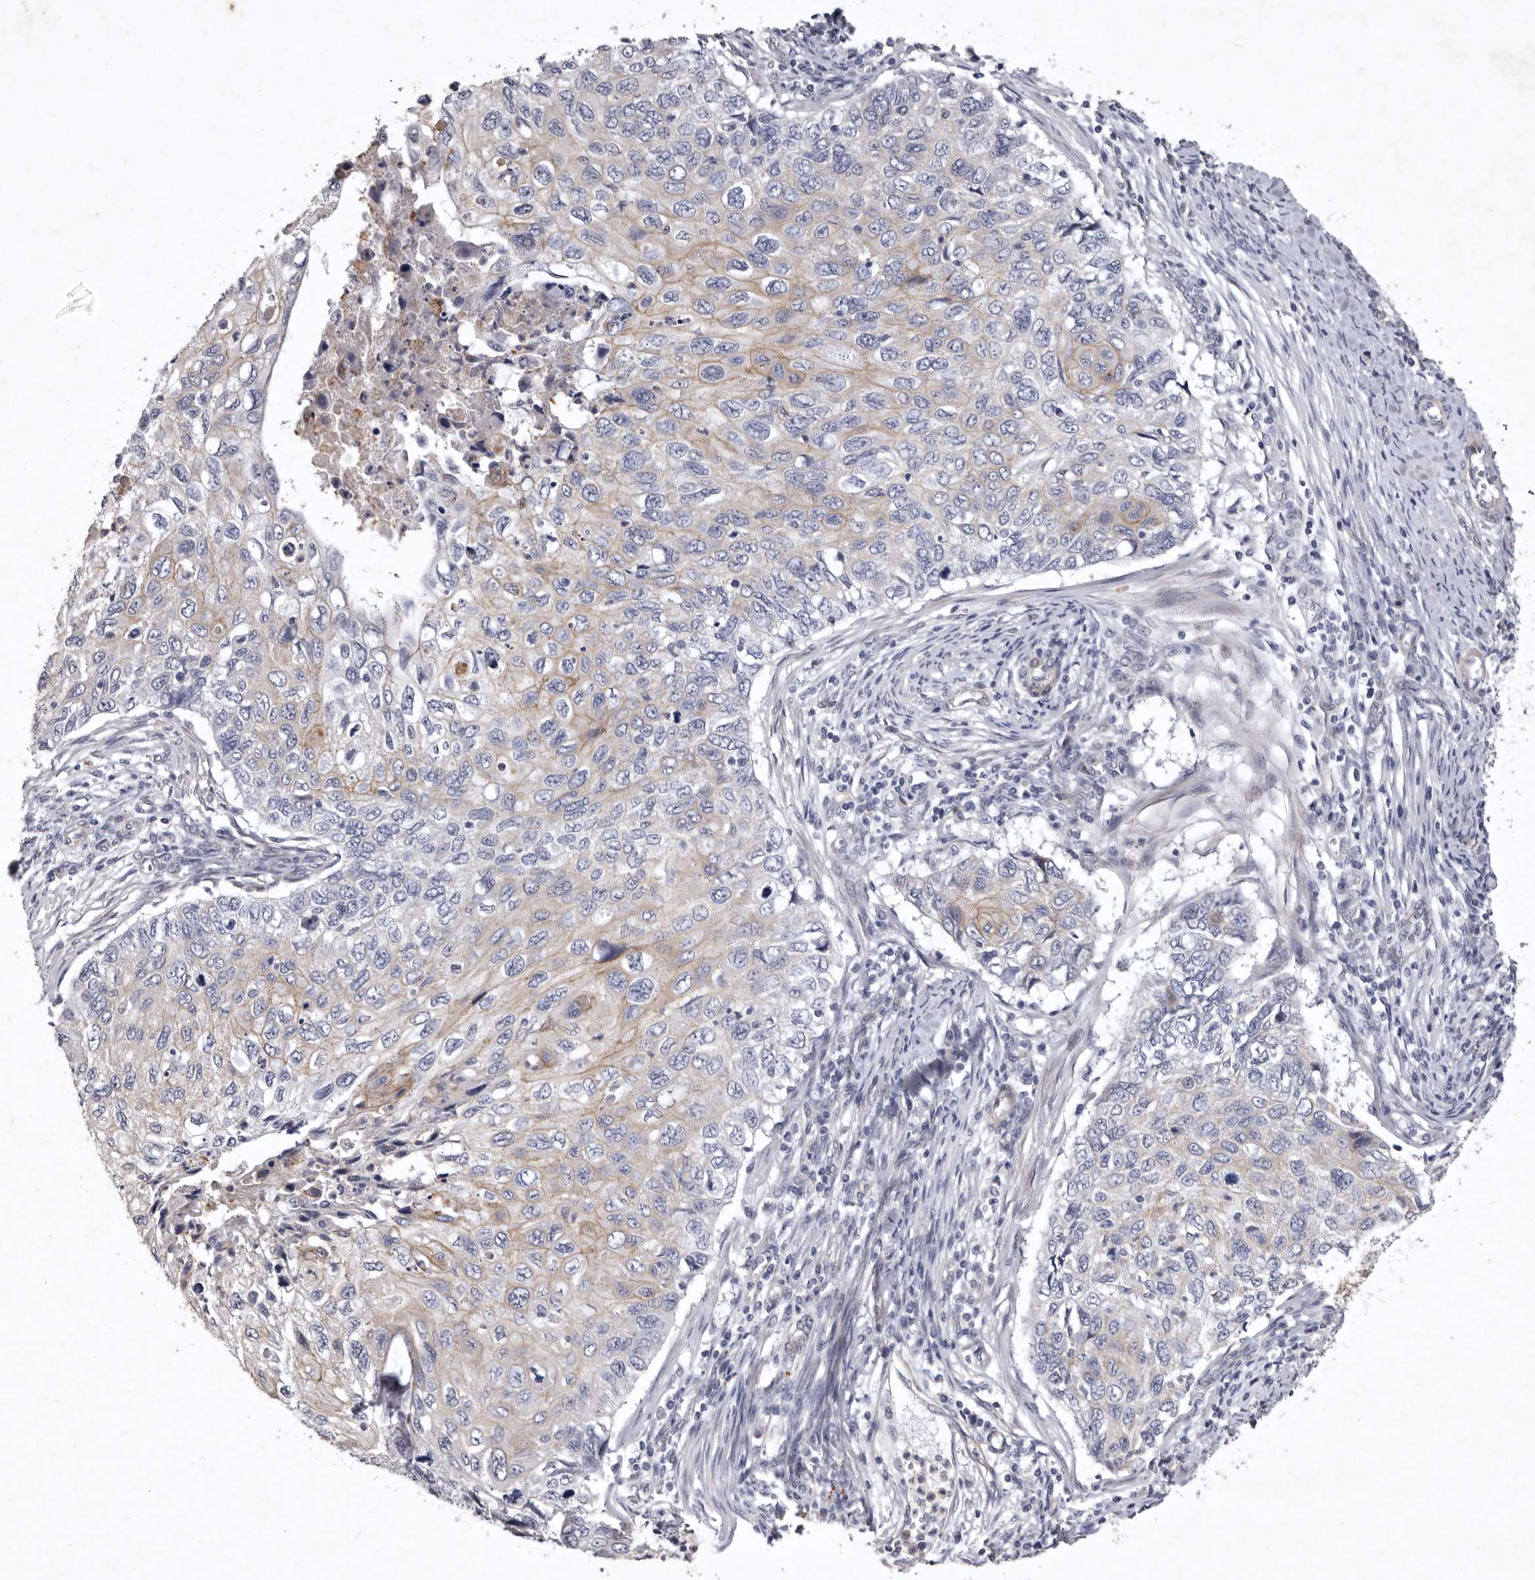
{"staining": {"intensity": "weak", "quantity": "25%-75%", "location": "cytoplasmic/membranous"}, "tissue": "cervical cancer", "cell_type": "Tumor cells", "image_type": "cancer", "snomed": [{"axis": "morphology", "description": "Squamous cell carcinoma, NOS"}, {"axis": "topography", "description": "Cervix"}], "caption": "About 25%-75% of tumor cells in human cervical cancer reveal weak cytoplasmic/membranous protein staining as visualized by brown immunohistochemical staining.", "gene": "NKAIN4", "patient": {"sex": "female", "age": 70}}